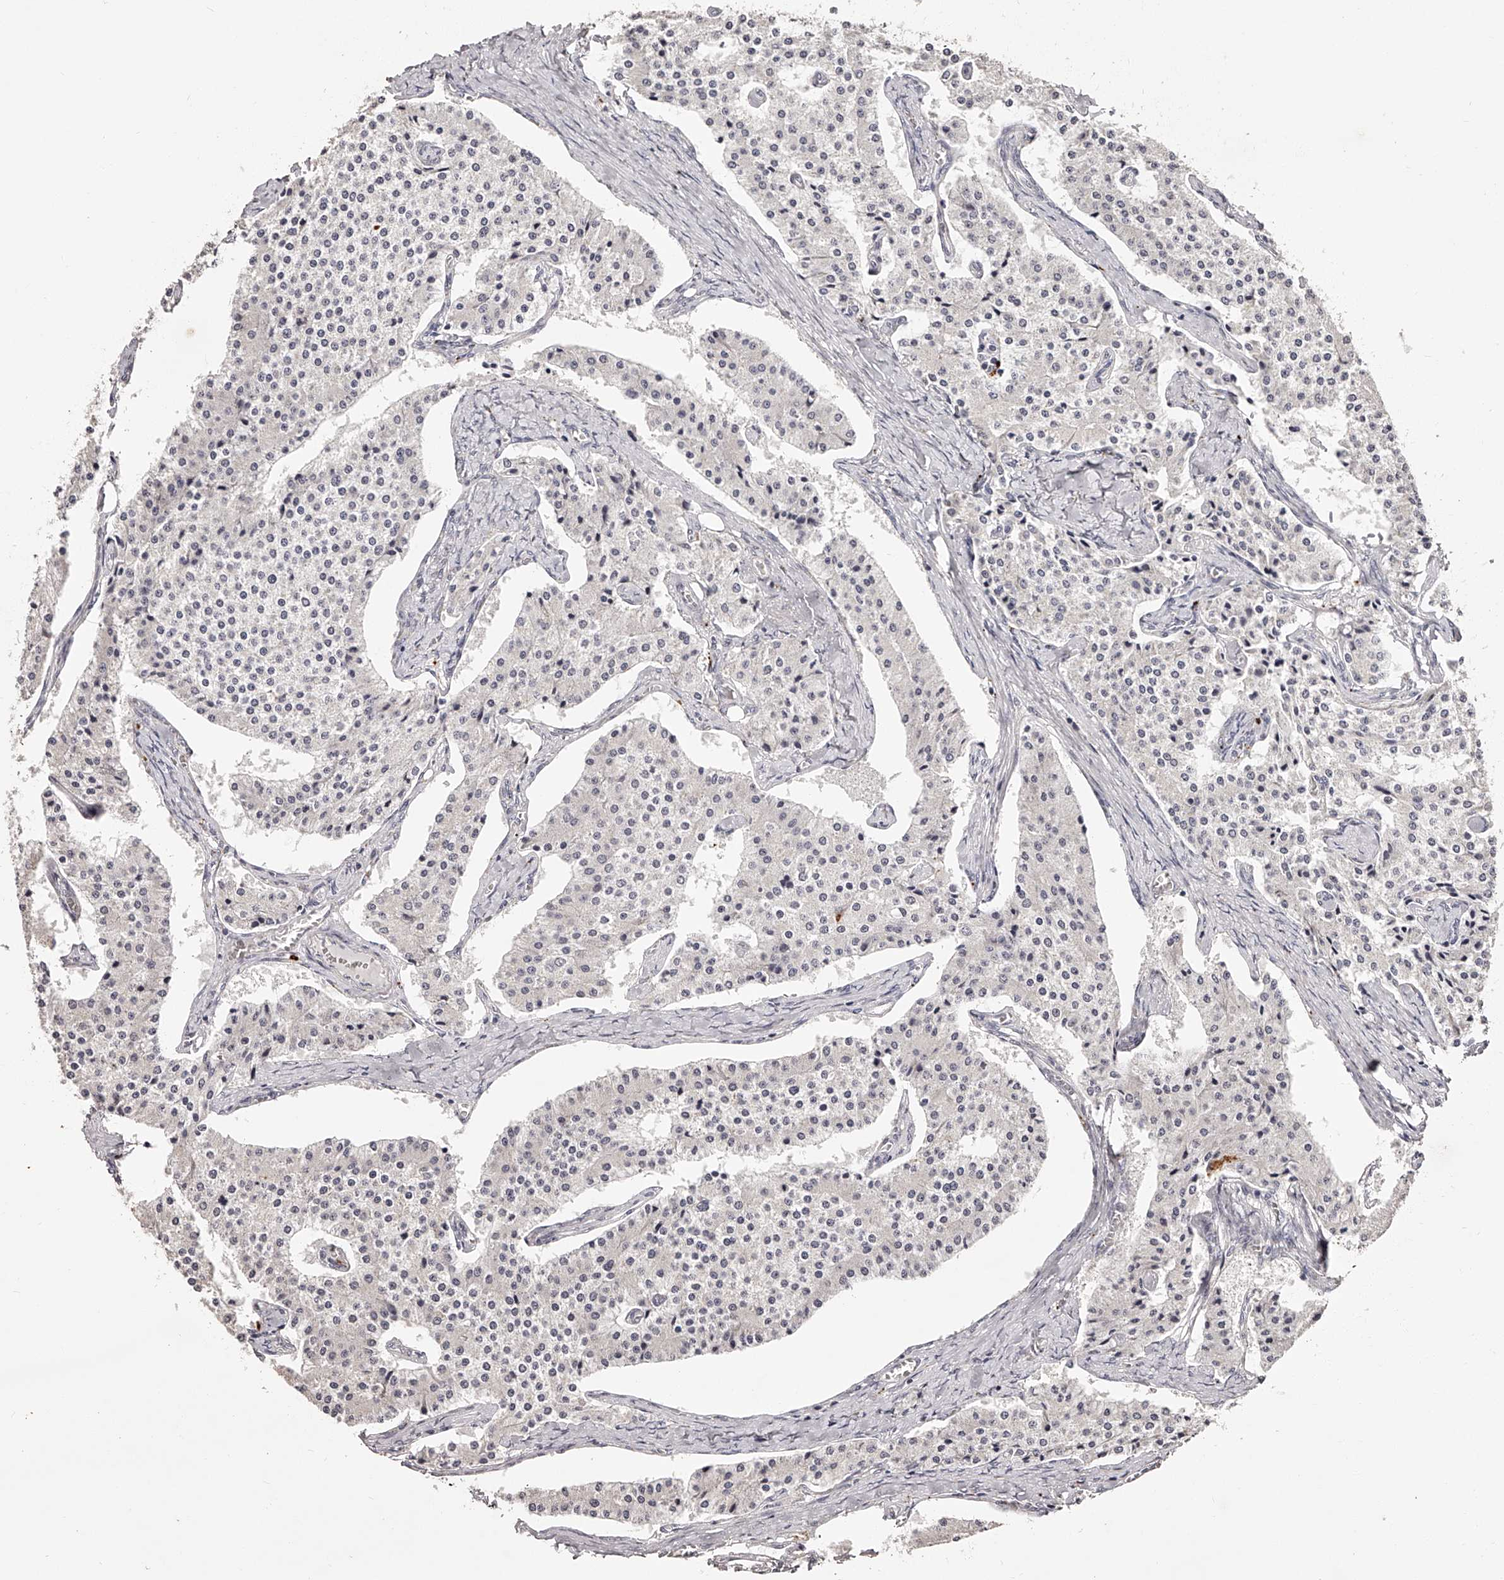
{"staining": {"intensity": "negative", "quantity": "none", "location": "none"}, "tissue": "carcinoid", "cell_type": "Tumor cells", "image_type": "cancer", "snomed": [{"axis": "morphology", "description": "Carcinoid, malignant, NOS"}, {"axis": "topography", "description": "Colon"}], "caption": "Tumor cells show no significant positivity in carcinoid.", "gene": "SLC35D3", "patient": {"sex": "female", "age": 52}}